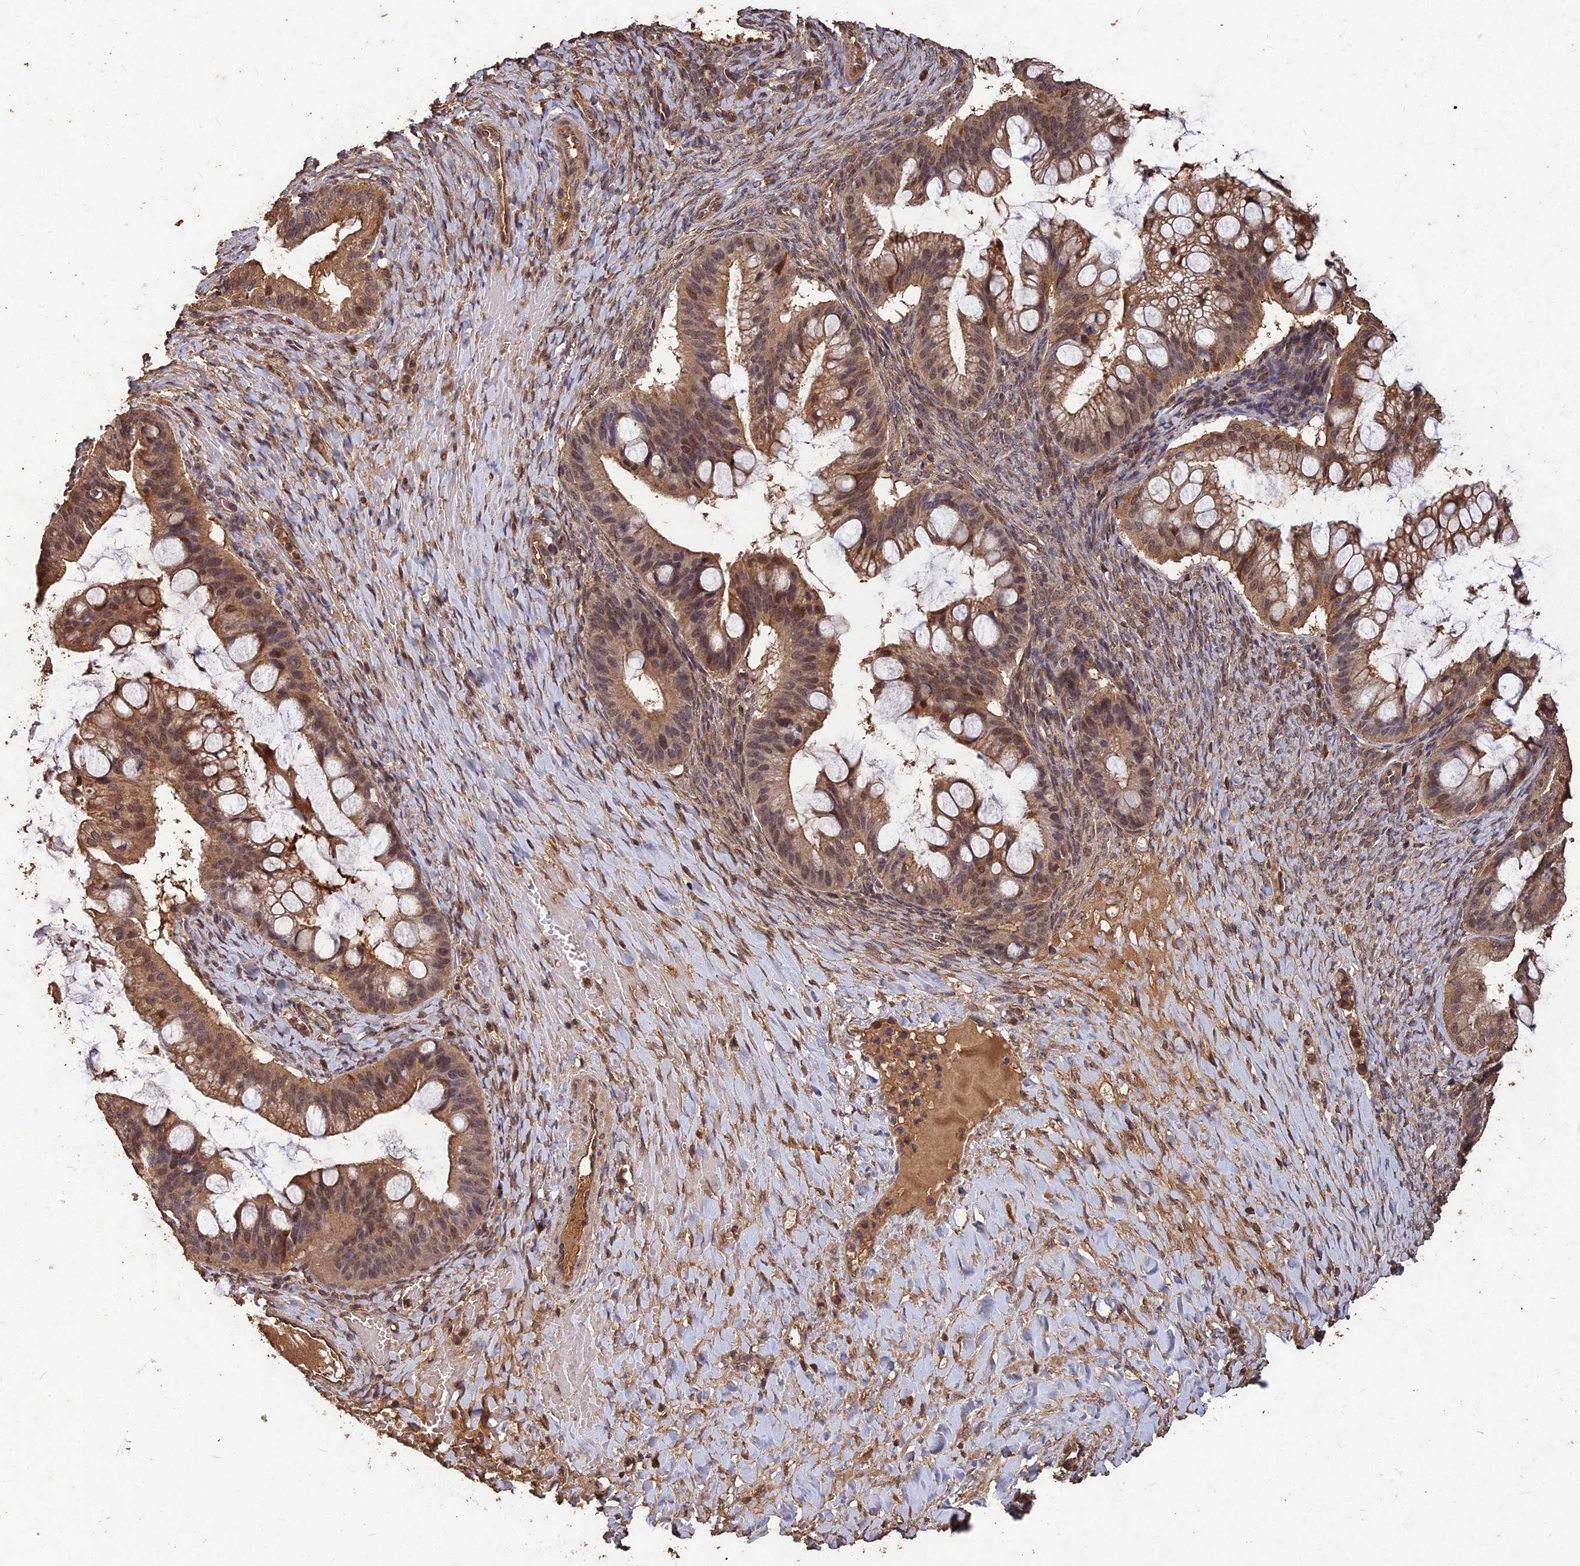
{"staining": {"intensity": "moderate", "quantity": ">75%", "location": "cytoplasmic/membranous,nuclear"}, "tissue": "ovarian cancer", "cell_type": "Tumor cells", "image_type": "cancer", "snomed": [{"axis": "morphology", "description": "Cystadenocarcinoma, mucinous, NOS"}, {"axis": "topography", "description": "Ovary"}], "caption": "This is a micrograph of immunohistochemistry staining of ovarian mucinous cystadenocarcinoma, which shows moderate expression in the cytoplasmic/membranous and nuclear of tumor cells.", "gene": "SYMPK", "patient": {"sex": "female", "age": 73}}